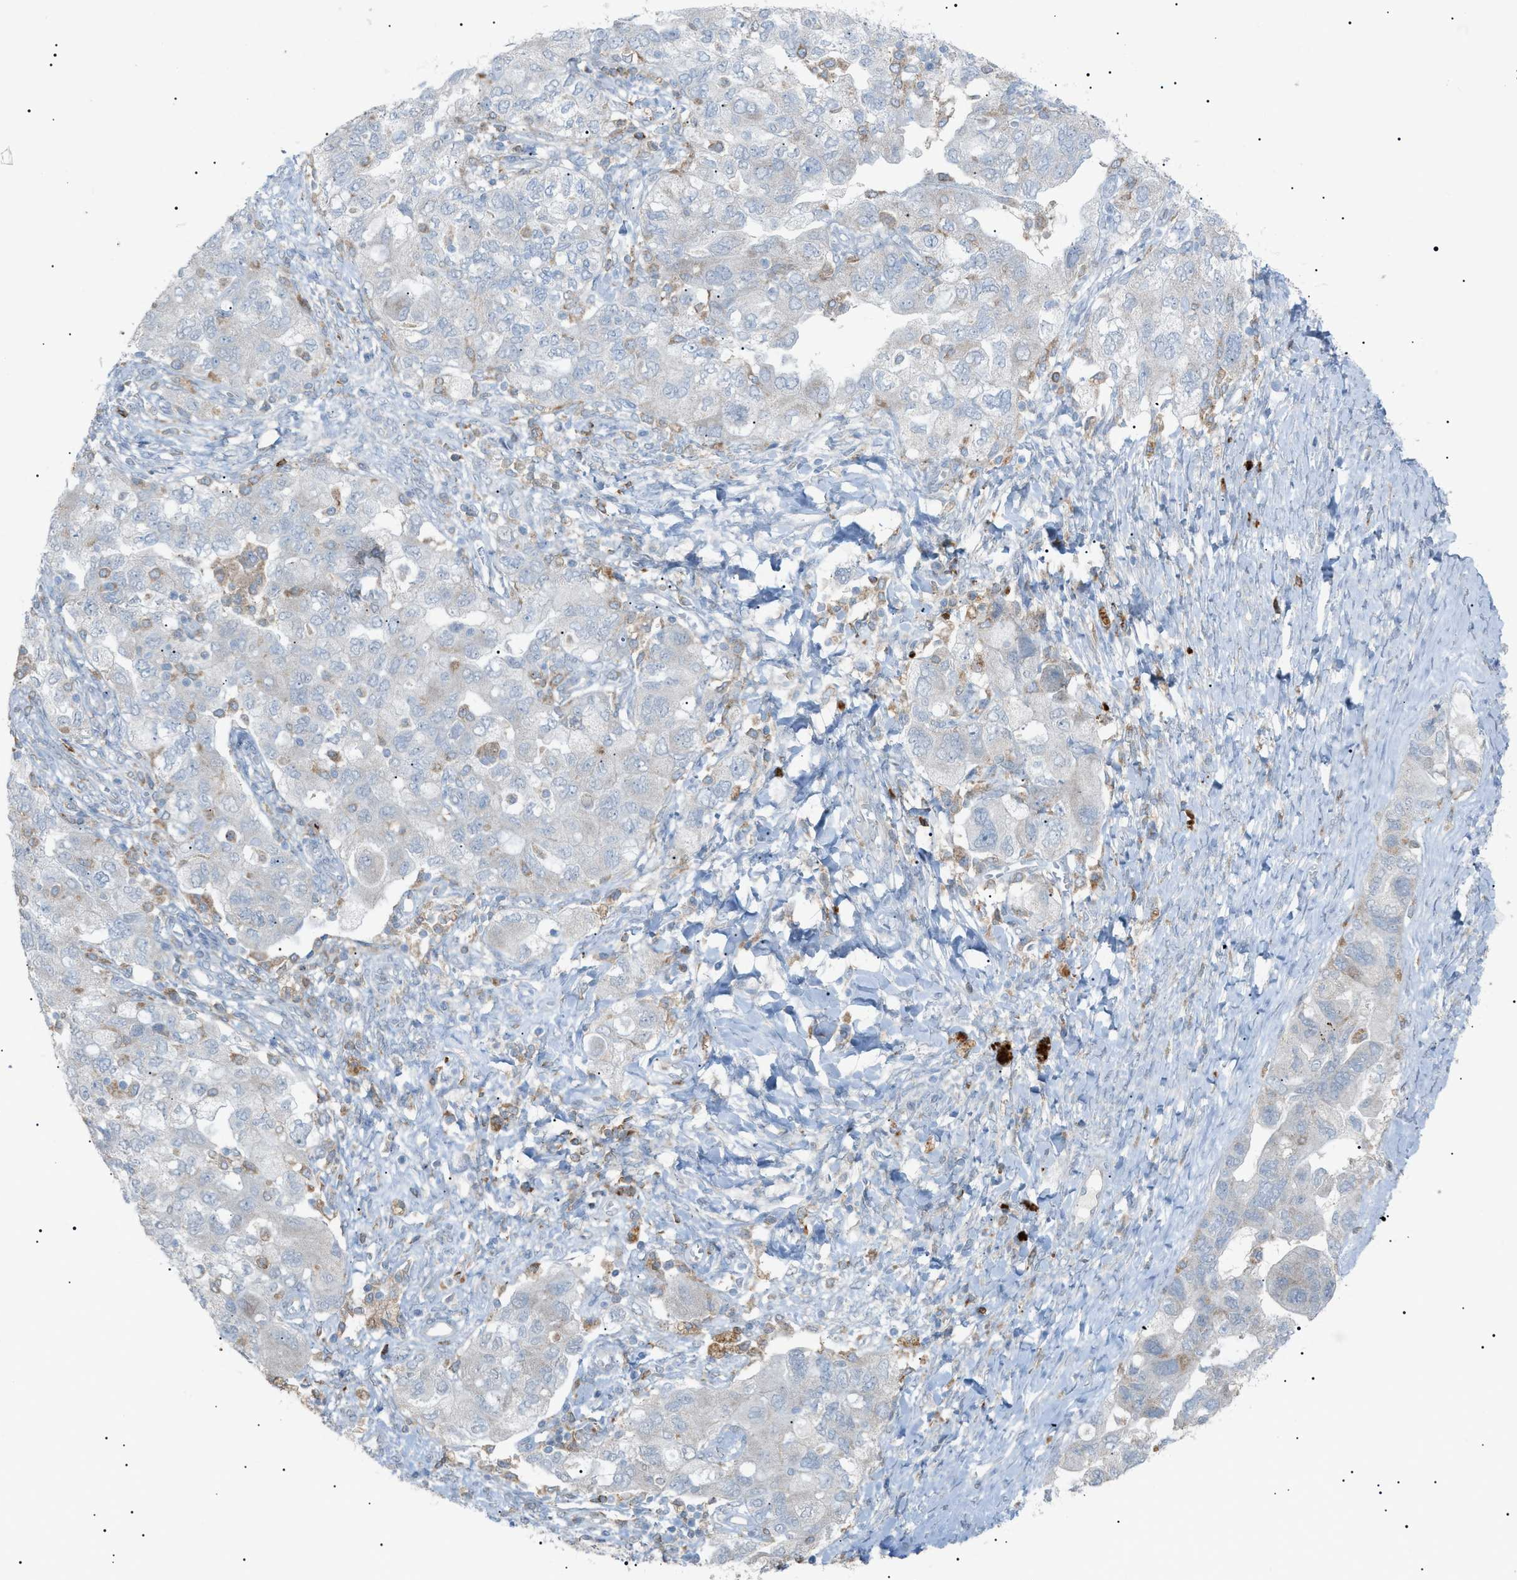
{"staining": {"intensity": "negative", "quantity": "none", "location": "none"}, "tissue": "ovarian cancer", "cell_type": "Tumor cells", "image_type": "cancer", "snomed": [{"axis": "morphology", "description": "Carcinoma, NOS"}, {"axis": "morphology", "description": "Cystadenocarcinoma, serous, NOS"}, {"axis": "topography", "description": "Ovary"}], "caption": "Human ovarian cancer stained for a protein using immunohistochemistry demonstrates no staining in tumor cells.", "gene": "BTK", "patient": {"sex": "female", "age": 69}}